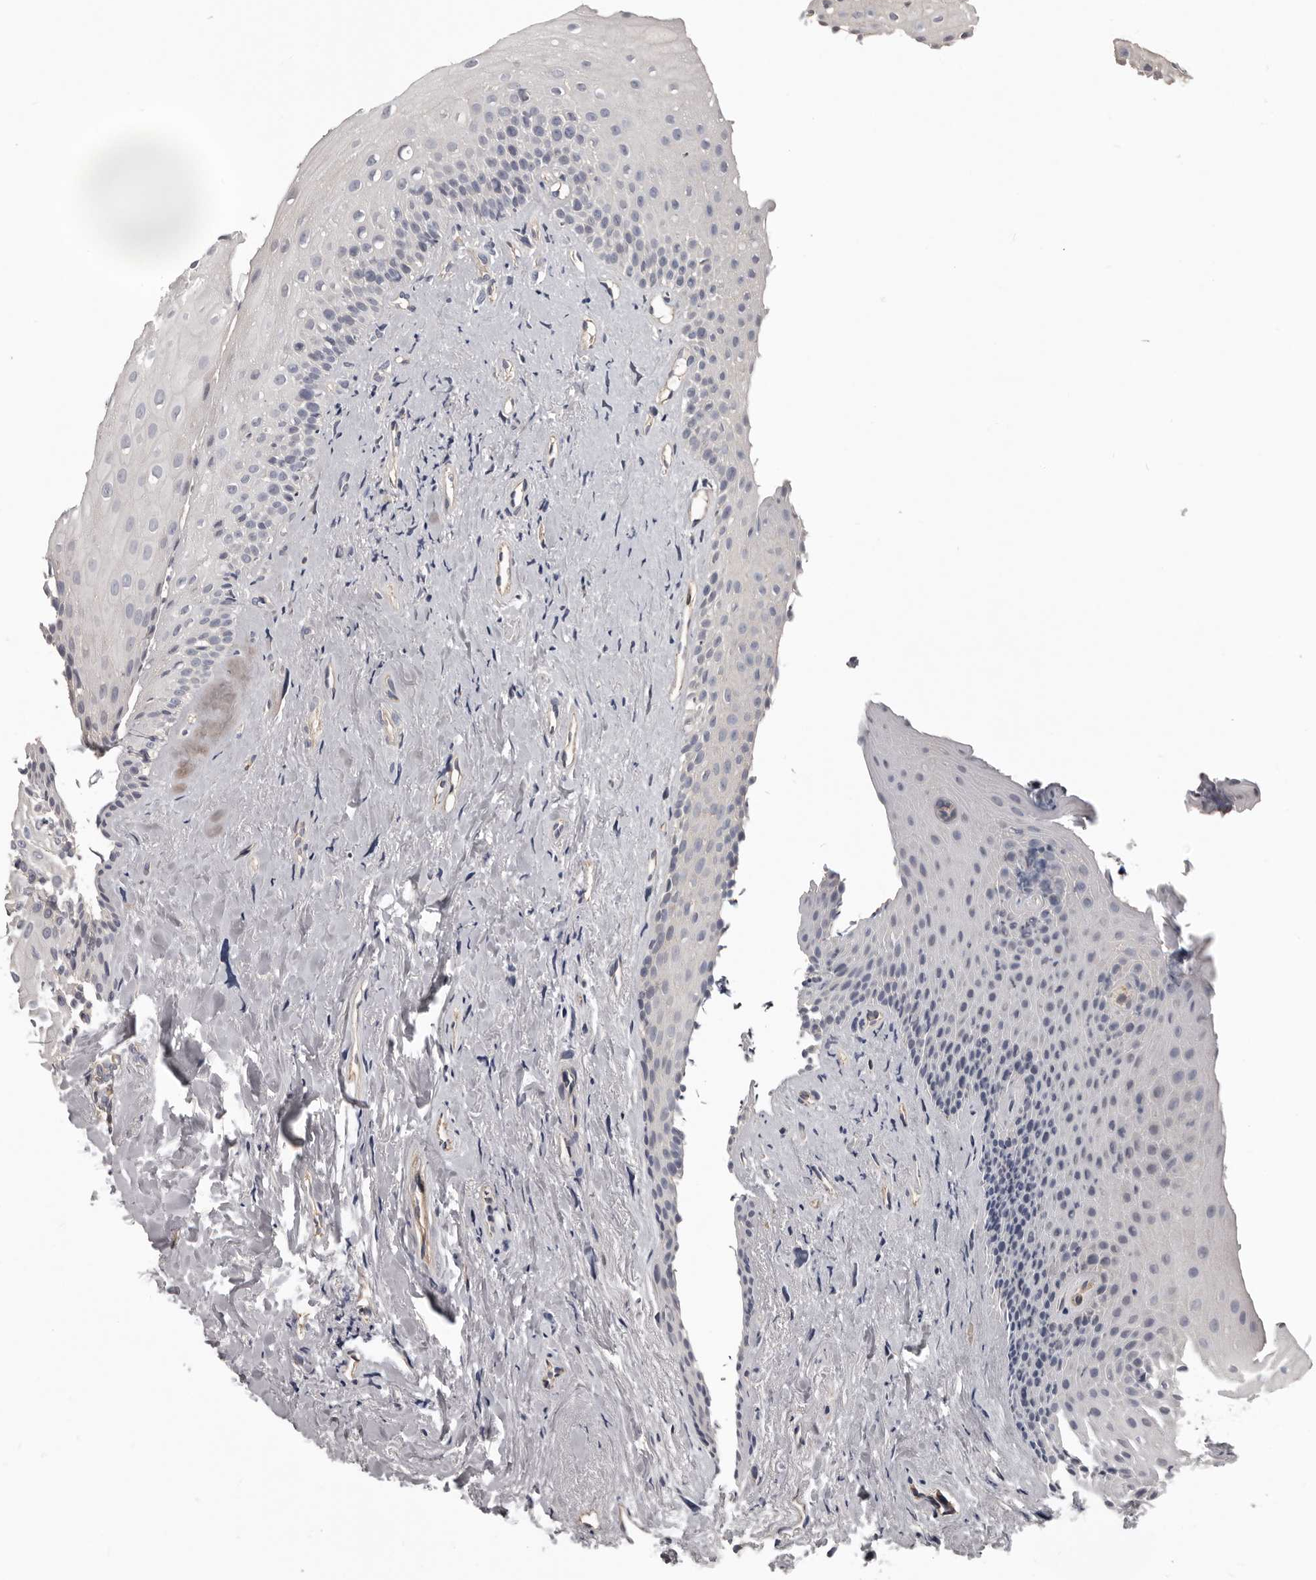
{"staining": {"intensity": "negative", "quantity": "none", "location": "none"}, "tissue": "oral mucosa", "cell_type": "Squamous epithelial cells", "image_type": "normal", "snomed": [{"axis": "morphology", "description": "Normal tissue, NOS"}, {"axis": "topography", "description": "Oral tissue"}], "caption": "An immunohistochemistry (IHC) photomicrograph of unremarkable oral mucosa is shown. There is no staining in squamous epithelial cells of oral mucosa. (Brightfield microscopy of DAB immunohistochemistry at high magnification).", "gene": "RNF217", "patient": {"sex": "female", "age": 63}}